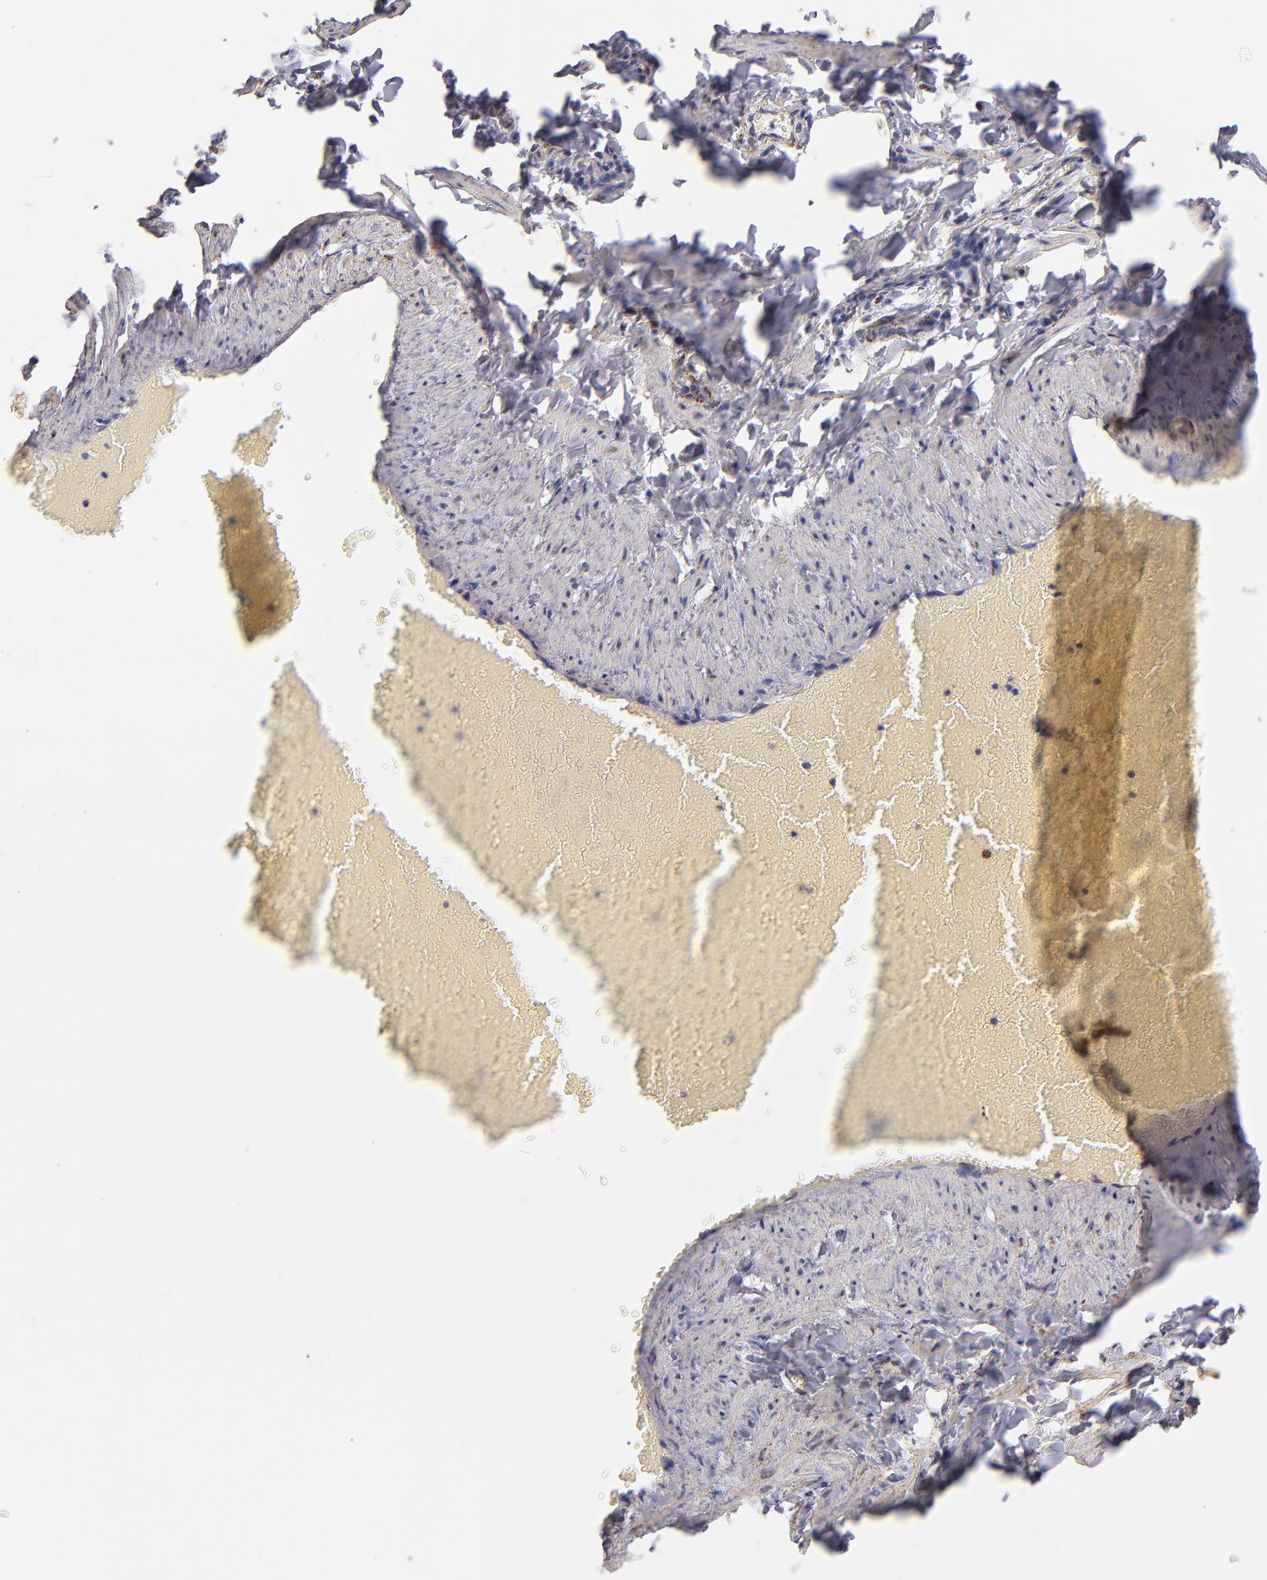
{"staining": {"intensity": "moderate", "quantity": ">75%", "location": "cytoplasmic/membranous"}, "tissue": "adipose tissue", "cell_type": "Adipocytes", "image_type": "normal", "snomed": [{"axis": "morphology", "description": "Normal tissue, NOS"}, {"axis": "topography", "description": "Vascular tissue"}], "caption": "Immunohistochemical staining of benign human adipose tissue reveals moderate cytoplasmic/membranous protein positivity in approximately >75% of adipocytes. (Brightfield microscopy of DAB IHC at high magnification).", "gene": "DLST", "patient": {"sex": "male", "age": 41}}